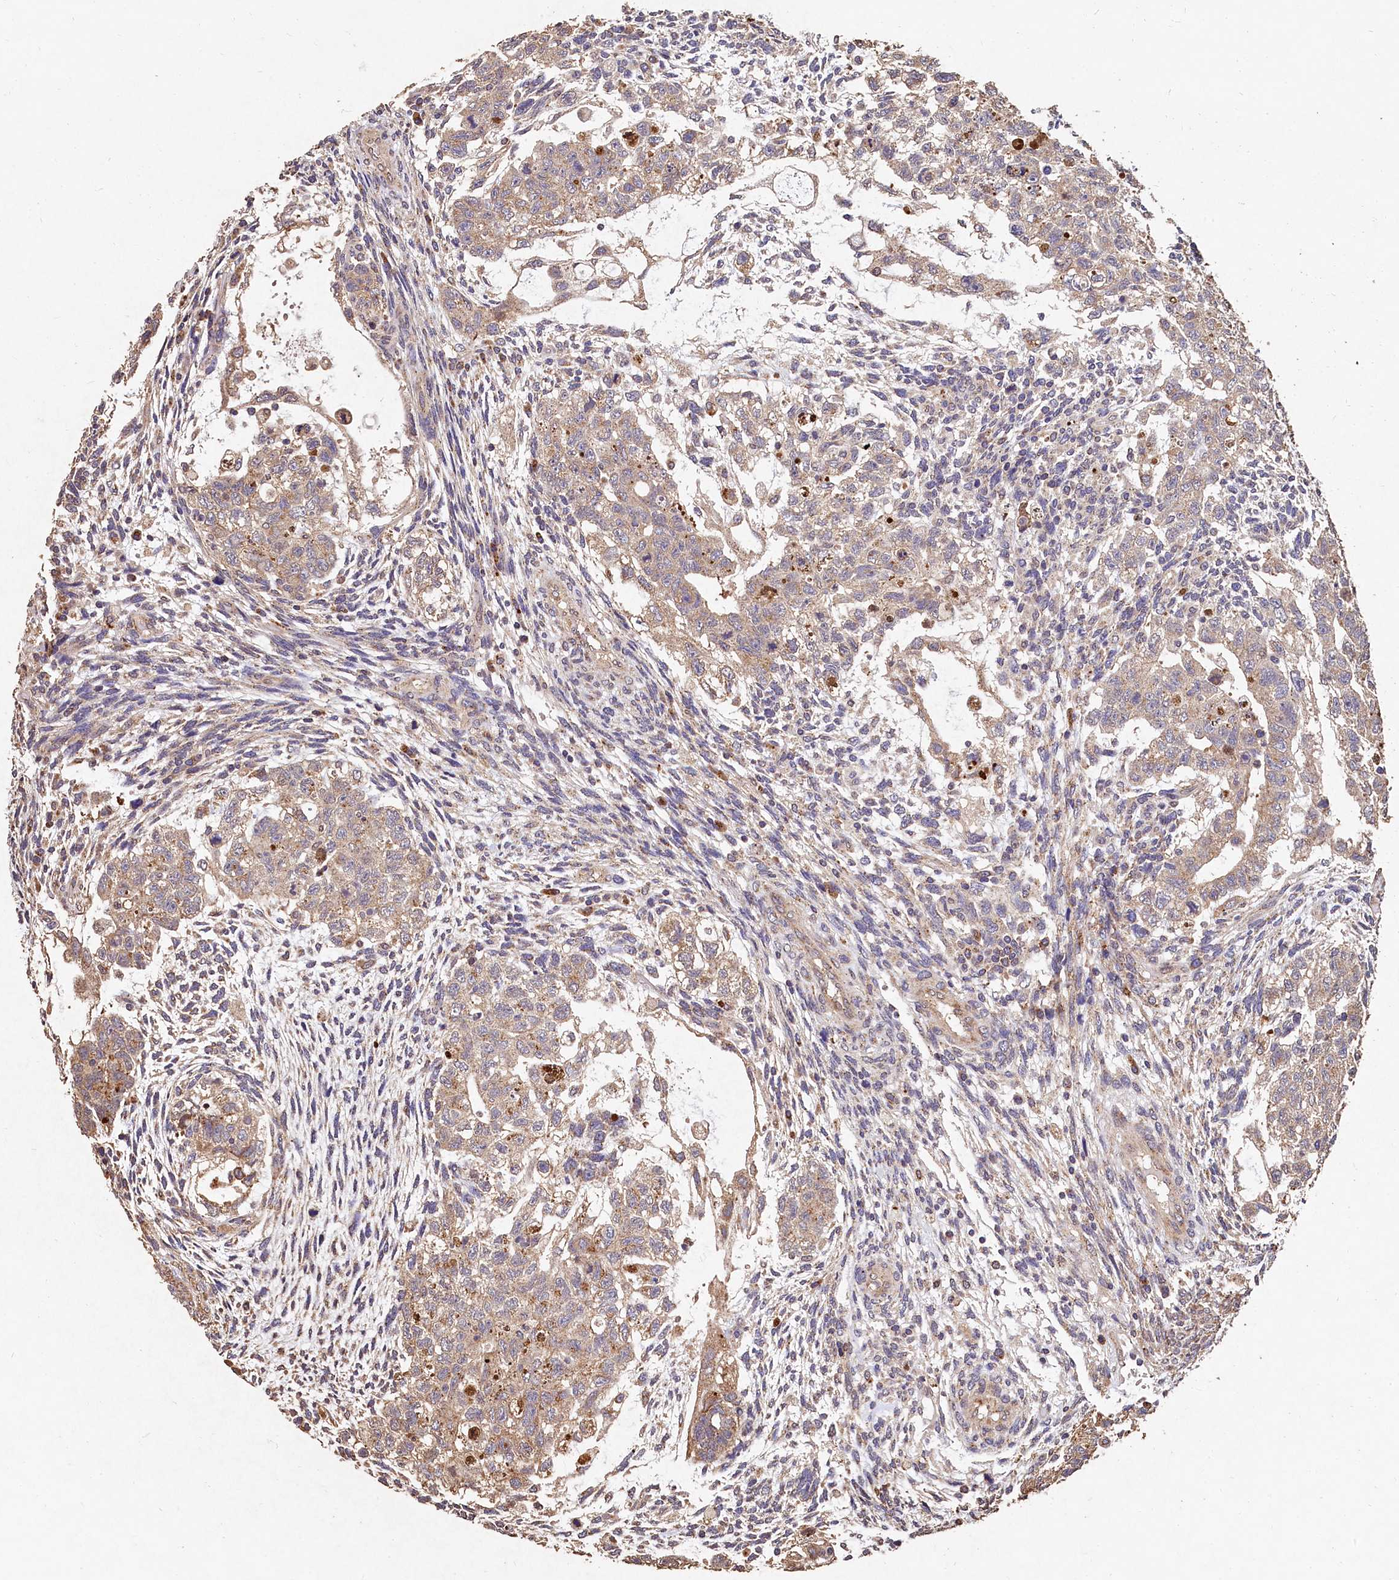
{"staining": {"intensity": "weak", "quantity": ">75%", "location": "cytoplasmic/membranous"}, "tissue": "testis cancer", "cell_type": "Tumor cells", "image_type": "cancer", "snomed": [{"axis": "morphology", "description": "Carcinoma, Embryonal, NOS"}, {"axis": "topography", "description": "Testis"}], "caption": "This is an image of IHC staining of testis cancer, which shows weak staining in the cytoplasmic/membranous of tumor cells.", "gene": "LSM4", "patient": {"sex": "male", "age": 36}}